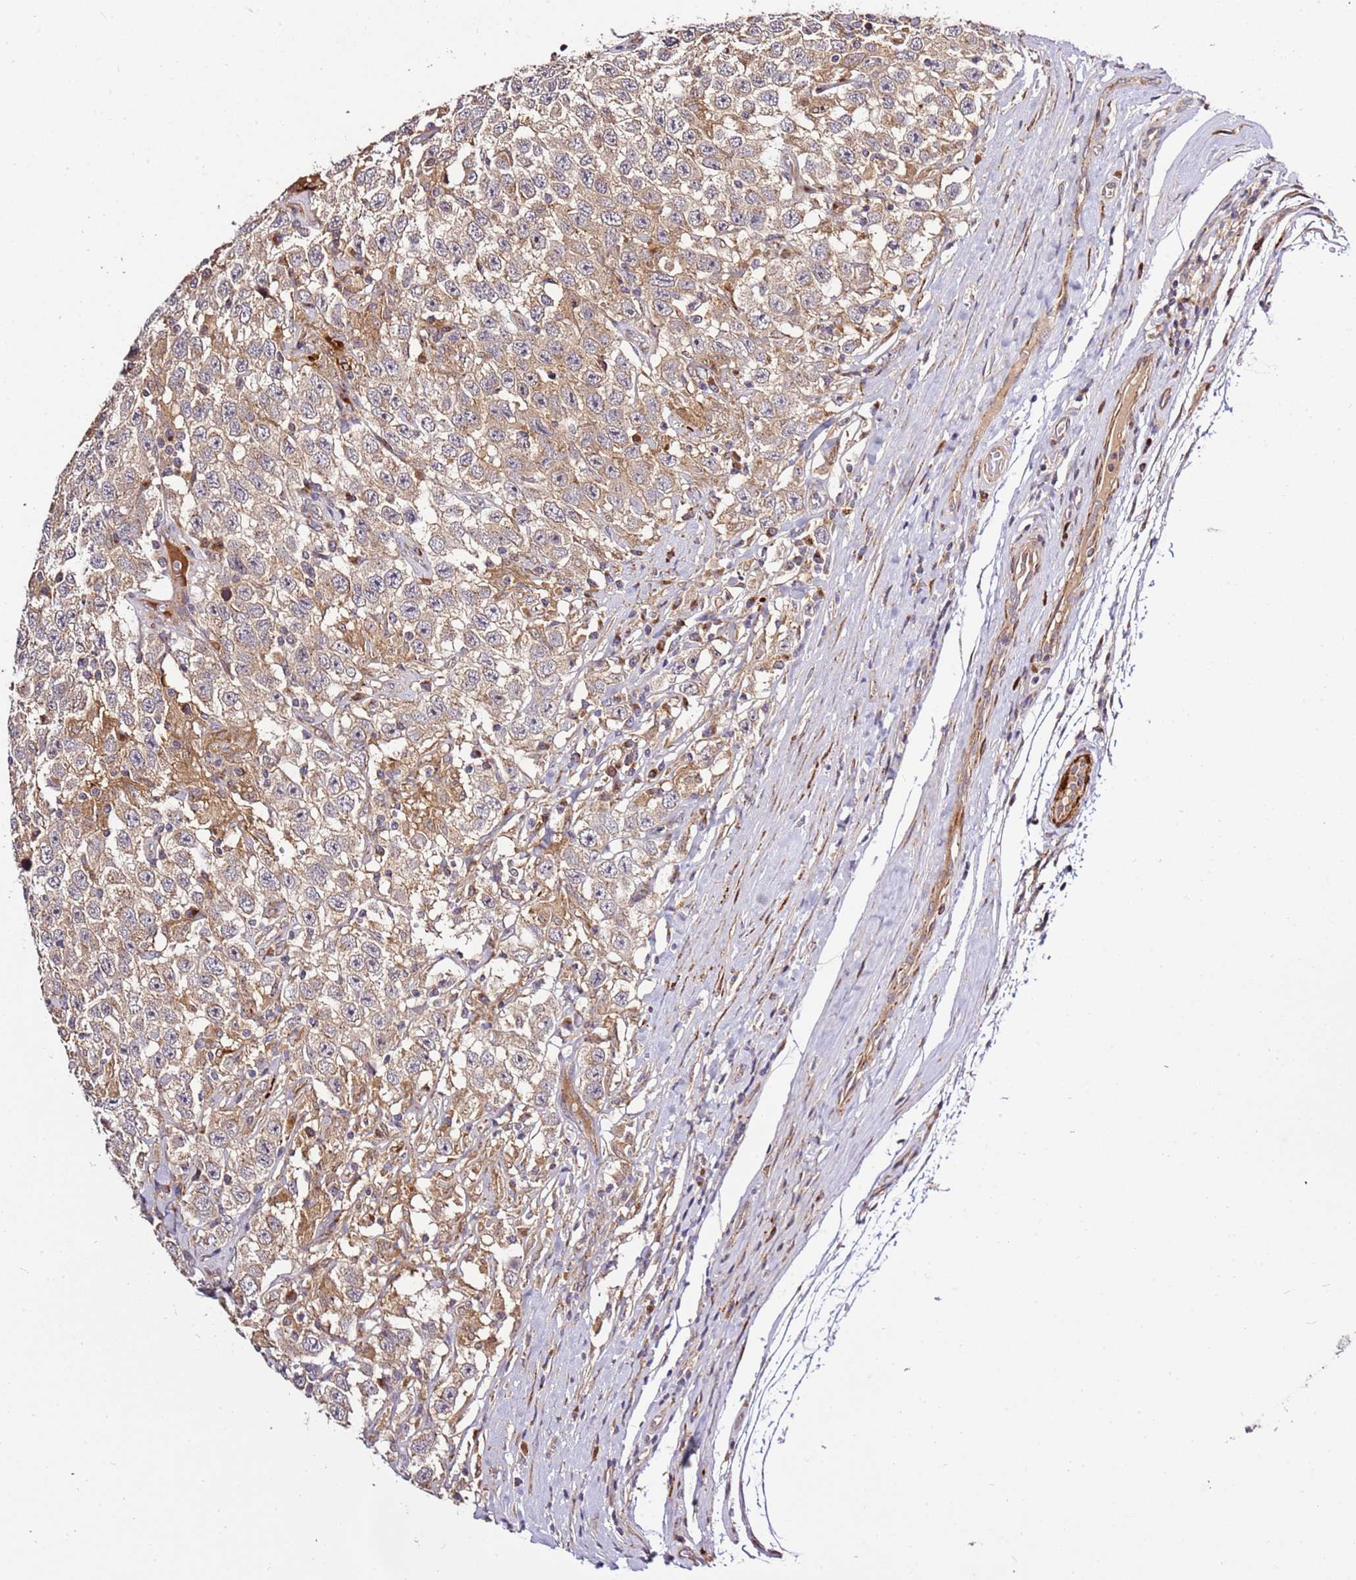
{"staining": {"intensity": "moderate", "quantity": ">75%", "location": "cytoplasmic/membranous"}, "tissue": "testis cancer", "cell_type": "Tumor cells", "image_type": "cancer", "snomed": [{"axis": "morphology", "description": "Seminoma, NOS"}, {"axis": "topography", "description": "Testis"}], "caption": "Testis cancer stained for a protein (brown) displays moderate cytoplasmic/membranous positive staining in approximately >75% of tumor cells.", "gene": "PVRIG", "patient": {"sex": "male", "age": 41}}